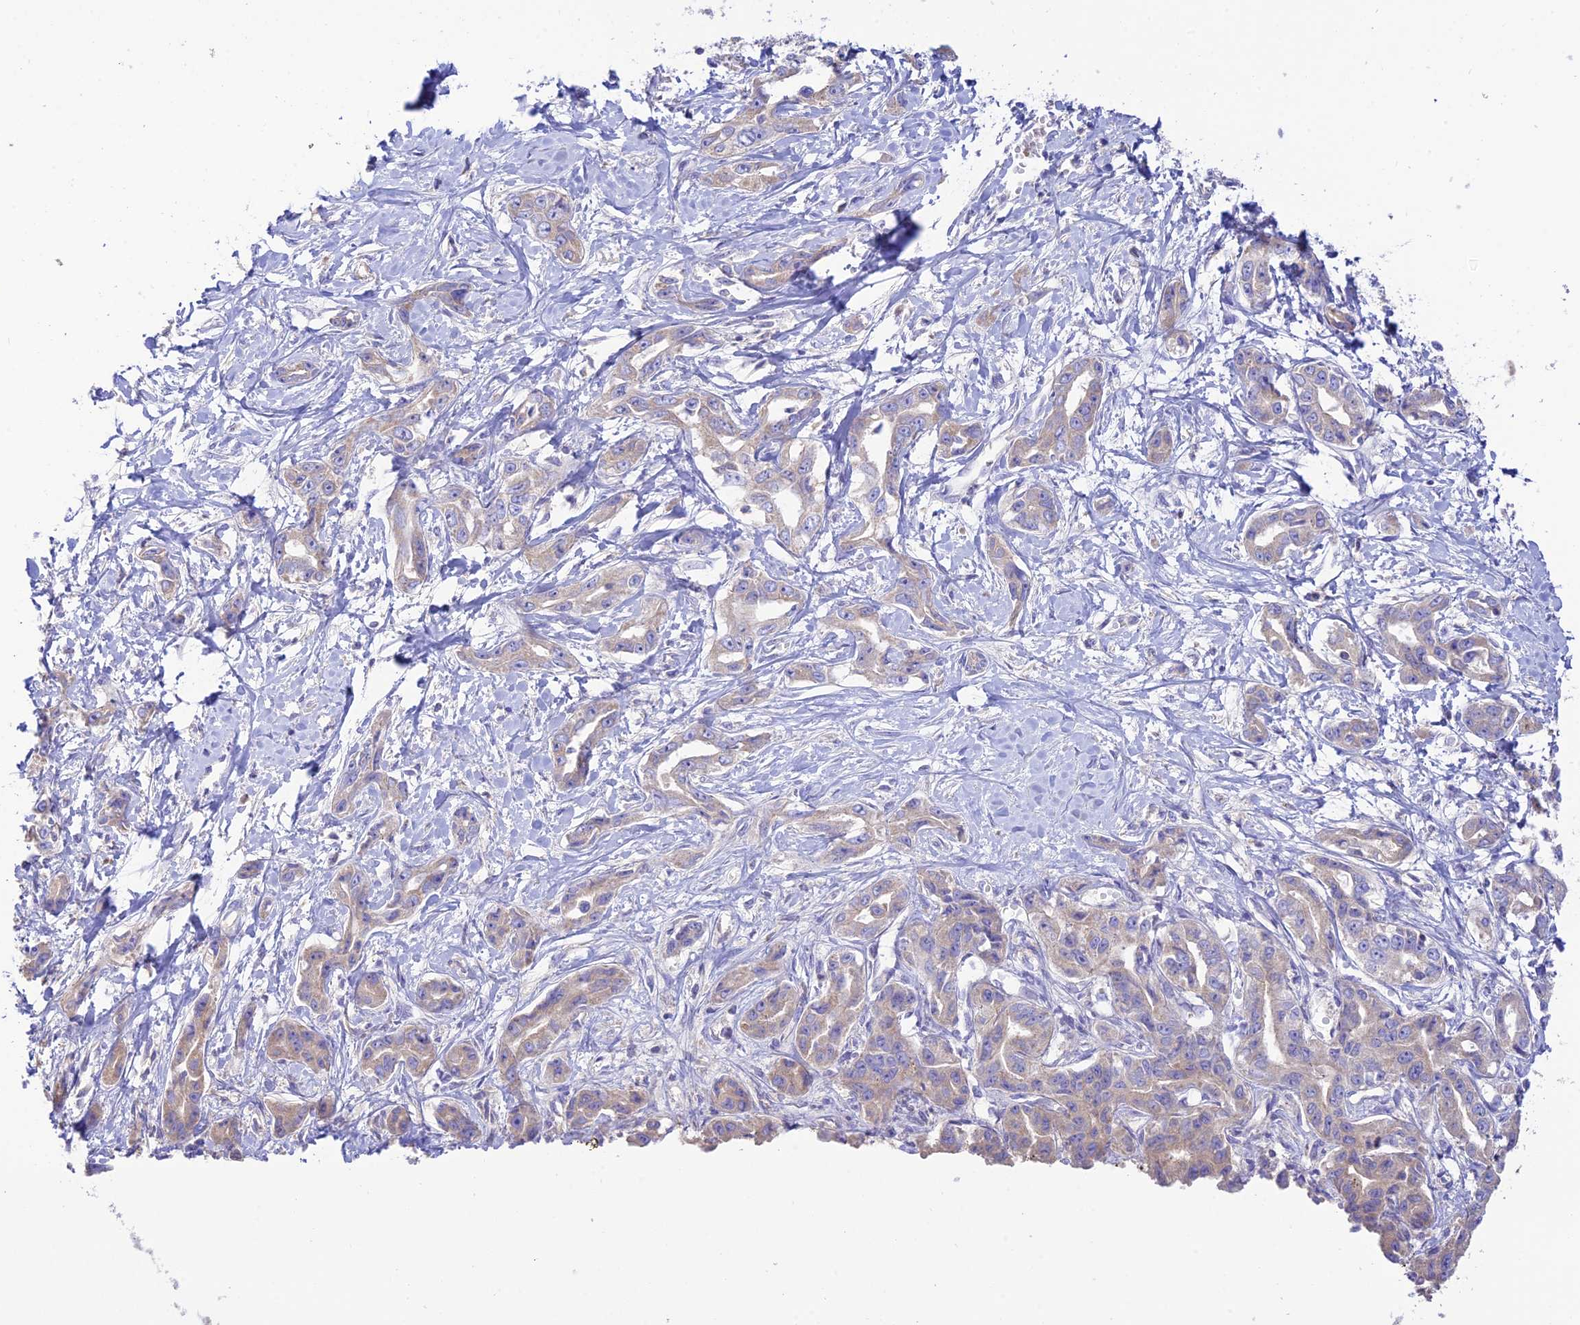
{"staining": {"intensity": "weak", "quantity": "25%-75%", "location": "cytoplasmic/membranous"}, "tissue": "liver cancer", "cell_type": "Tumor cells", "image_type": "cancer", "snomed": [{"axis": "morphology", "description": "Cholangiocarcinoma"}, {"axis": "topography", "description": "Liver"}], "caption": "Human liver cancer stained with a protein marker shows weak staining in tumor cells.", "gene": "NLRP9", "patient": {"sex": "male", "age": 59}}